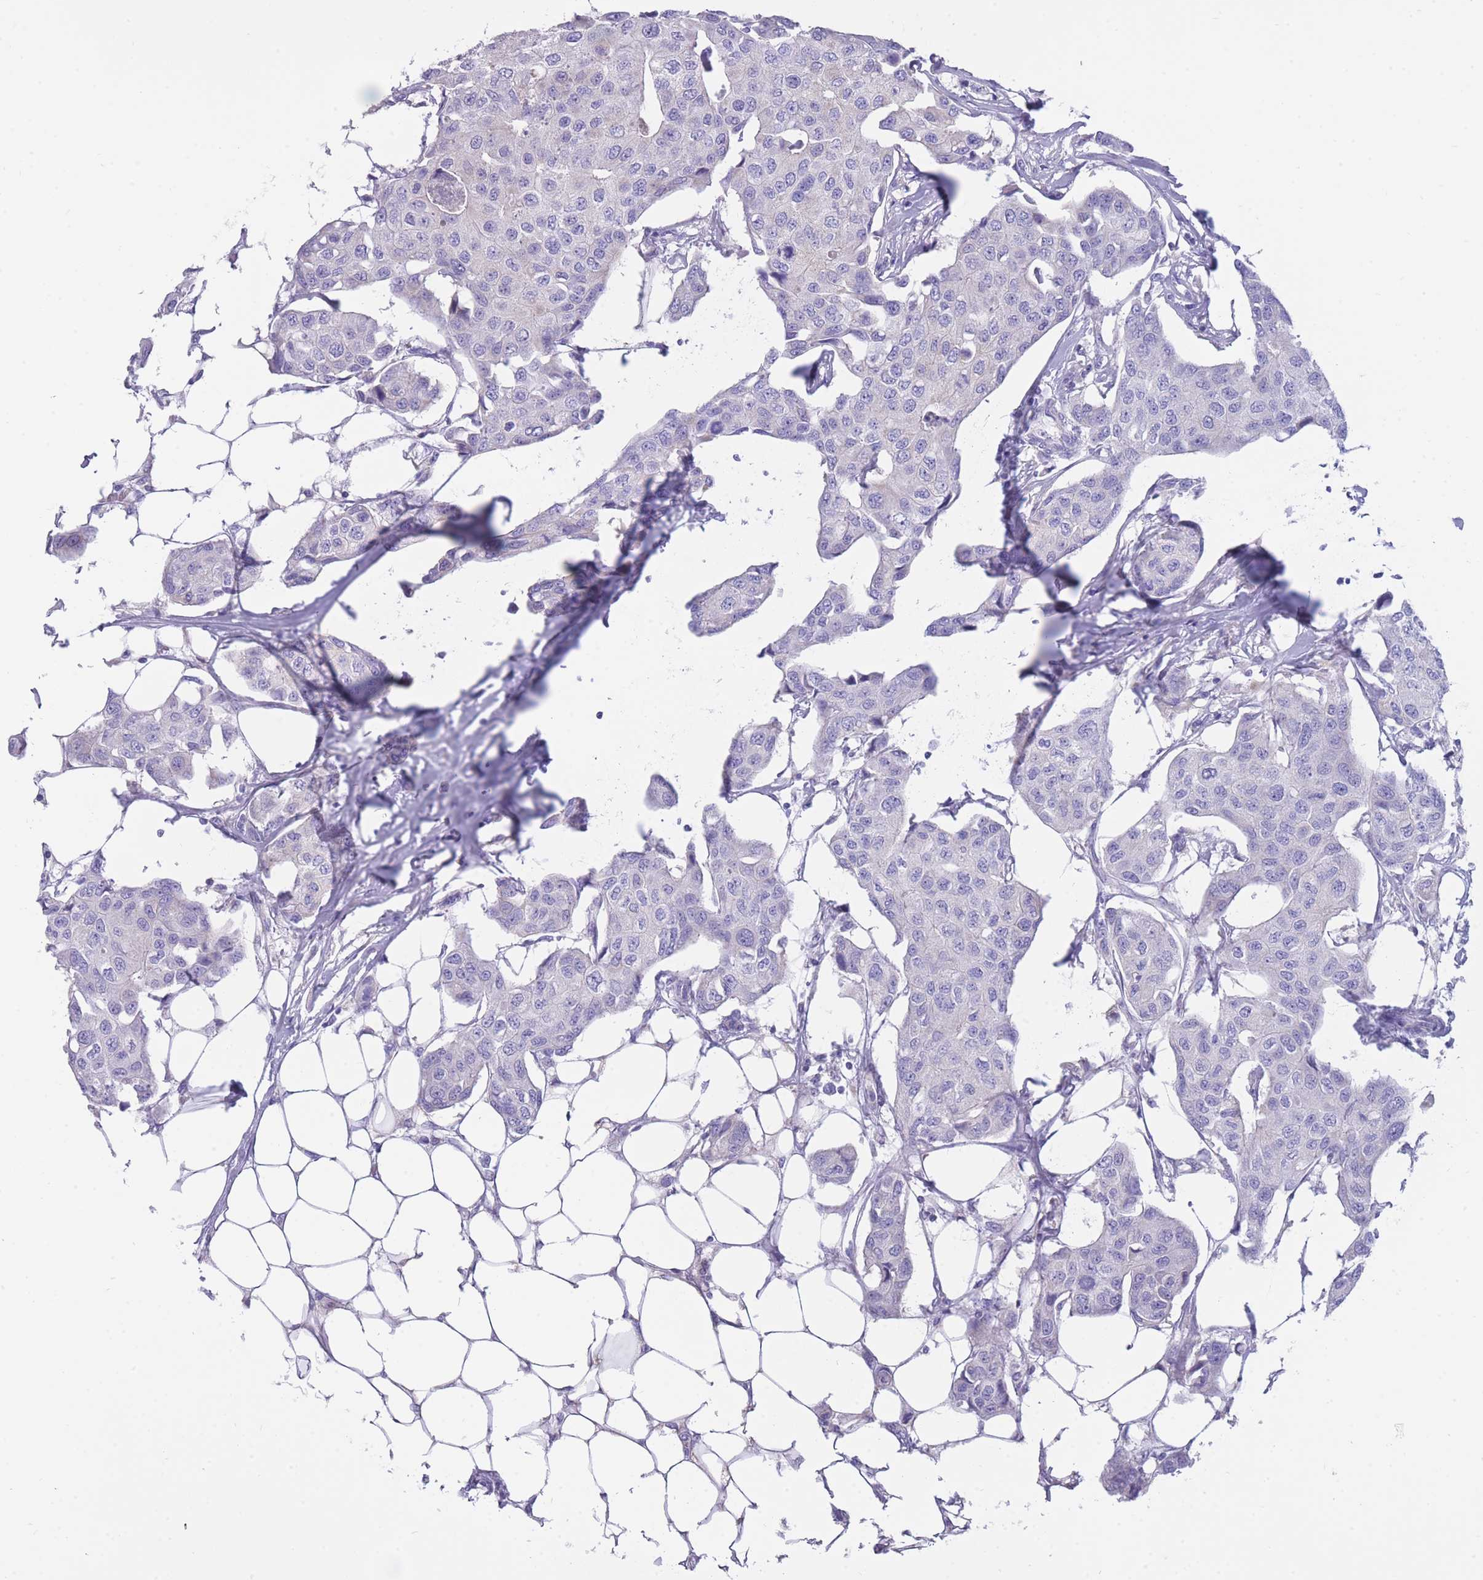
{"staining": {"intensity": "negative", "quantity": "none", "location": "none"}, "tissue": "breast cancer", "cell_type": "Tumor cells", "image_type": "cancer", "snomed": [{"axis": "morphology", "description": "Duct carcinoma"}, {"axis": "topography", "description": "Breast"}, {"axis": "topography", "description": "Lymph node"}], "caption": "Immunohistochemistry histopathology image of neoplastic tissue: breast infiltrating ductal carcinoma stained with DAB (3,3'-diaminobenzidine) demonstrates no significant protein positivity in tumor cells.", "gene": "INTS2", "patient": {"sex": "female", "age": 80}}